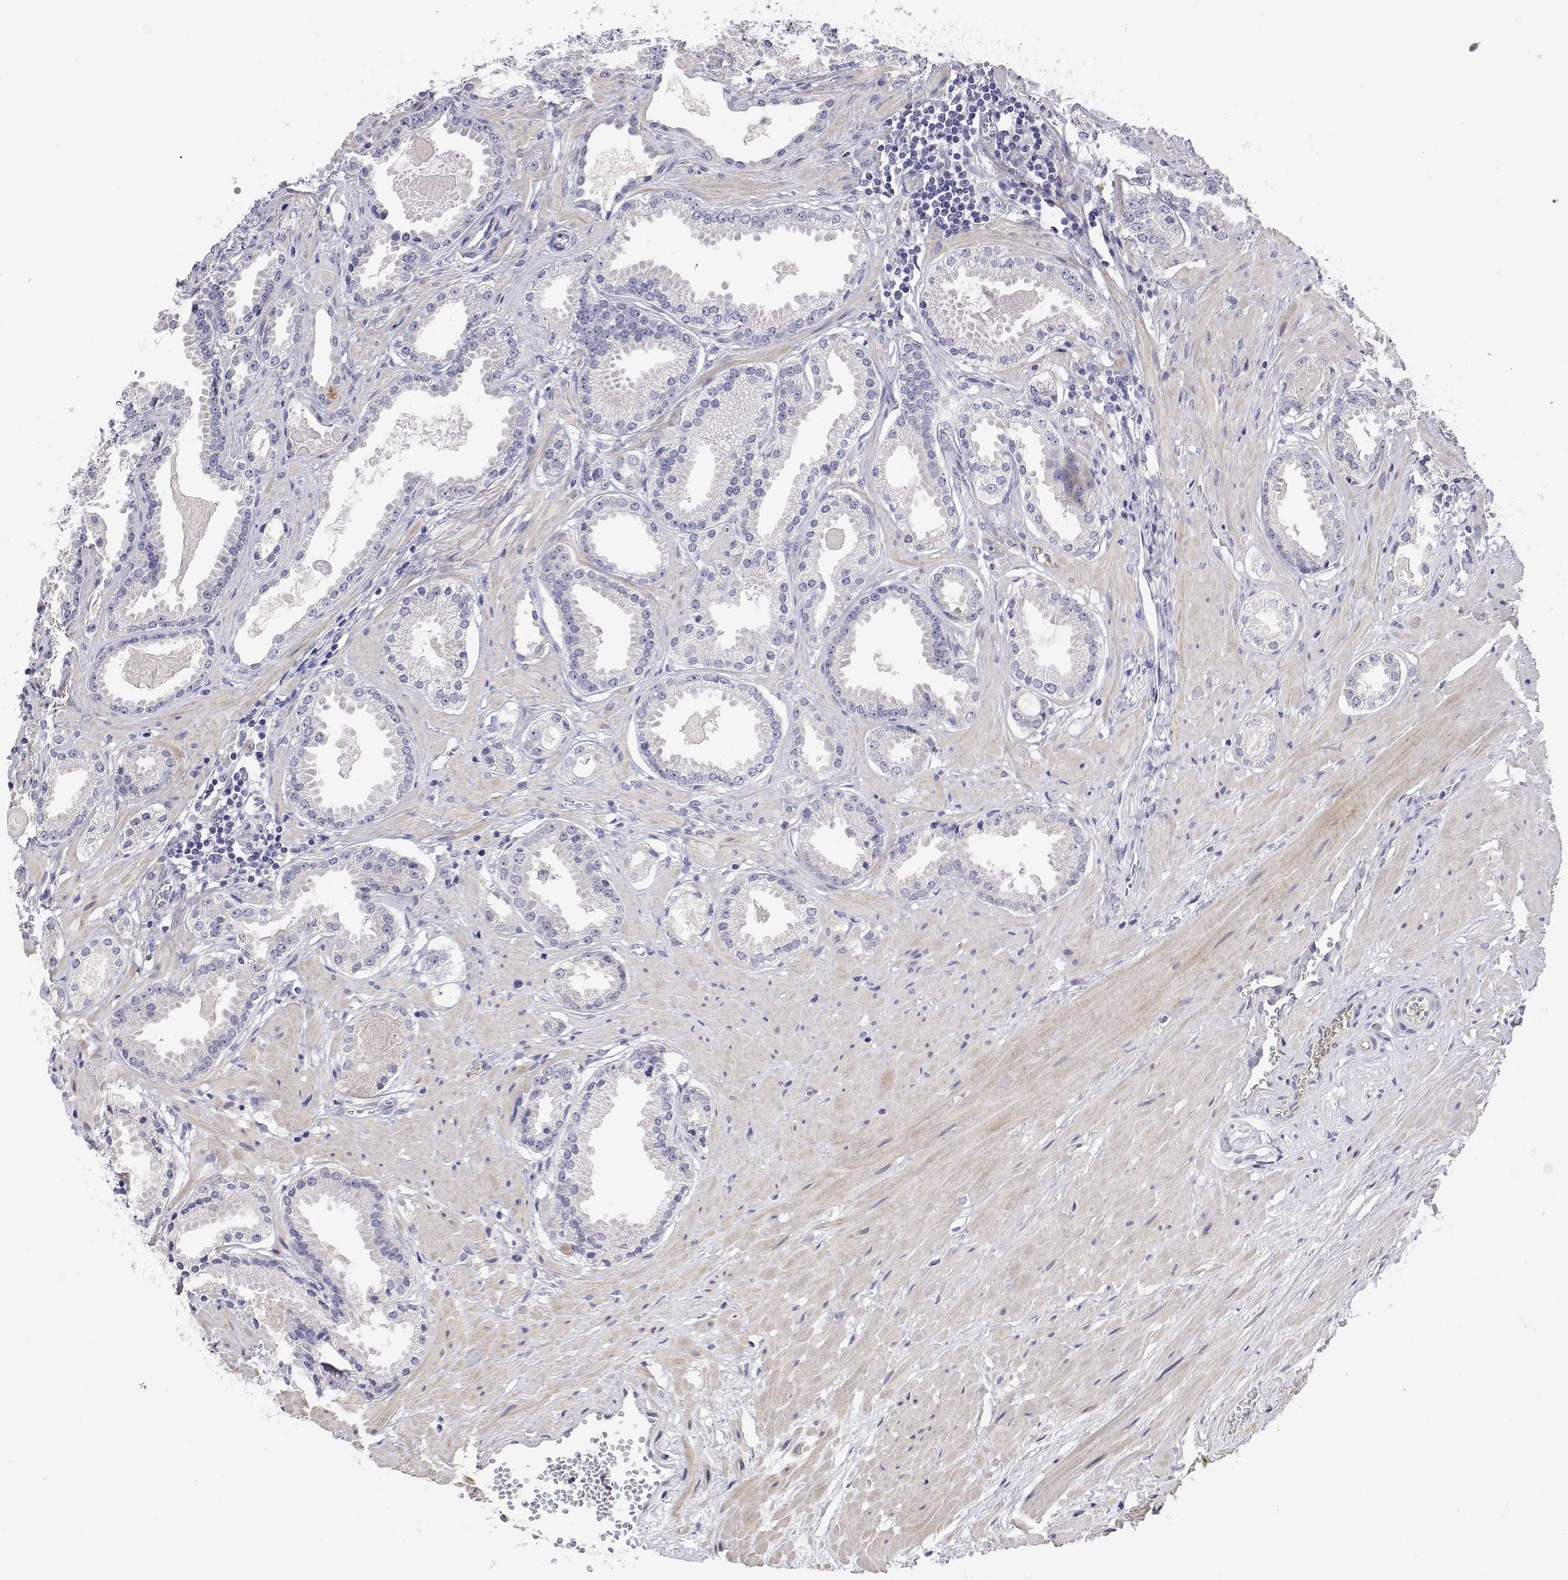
{"staining": {"intensity": "negative", "quantity": "none", "location": "none"}, "tissue": "prostate cancer", "cell_type": "Tumor cells", "image_type": "cancer", "snomed": [{"axis": "morphology", "description": "Adenocarcinoma, NOS"}, {"axis": "morphology", "description": "Adenocarcinoma, Low grade"}, {"axis": "topography", "description": "Prostate"}], "caption": "Protein analysis of adenocarcinoma (prostate) reveals no significant positivity in tumor cells. (DAB (3,3'-diaminobenzidine) immunohistochemistry (IHC) visualized using brightfield microscopy, high magnification).", "gene": "GGACT", "patient": {"sex": "male", "age": 64}}